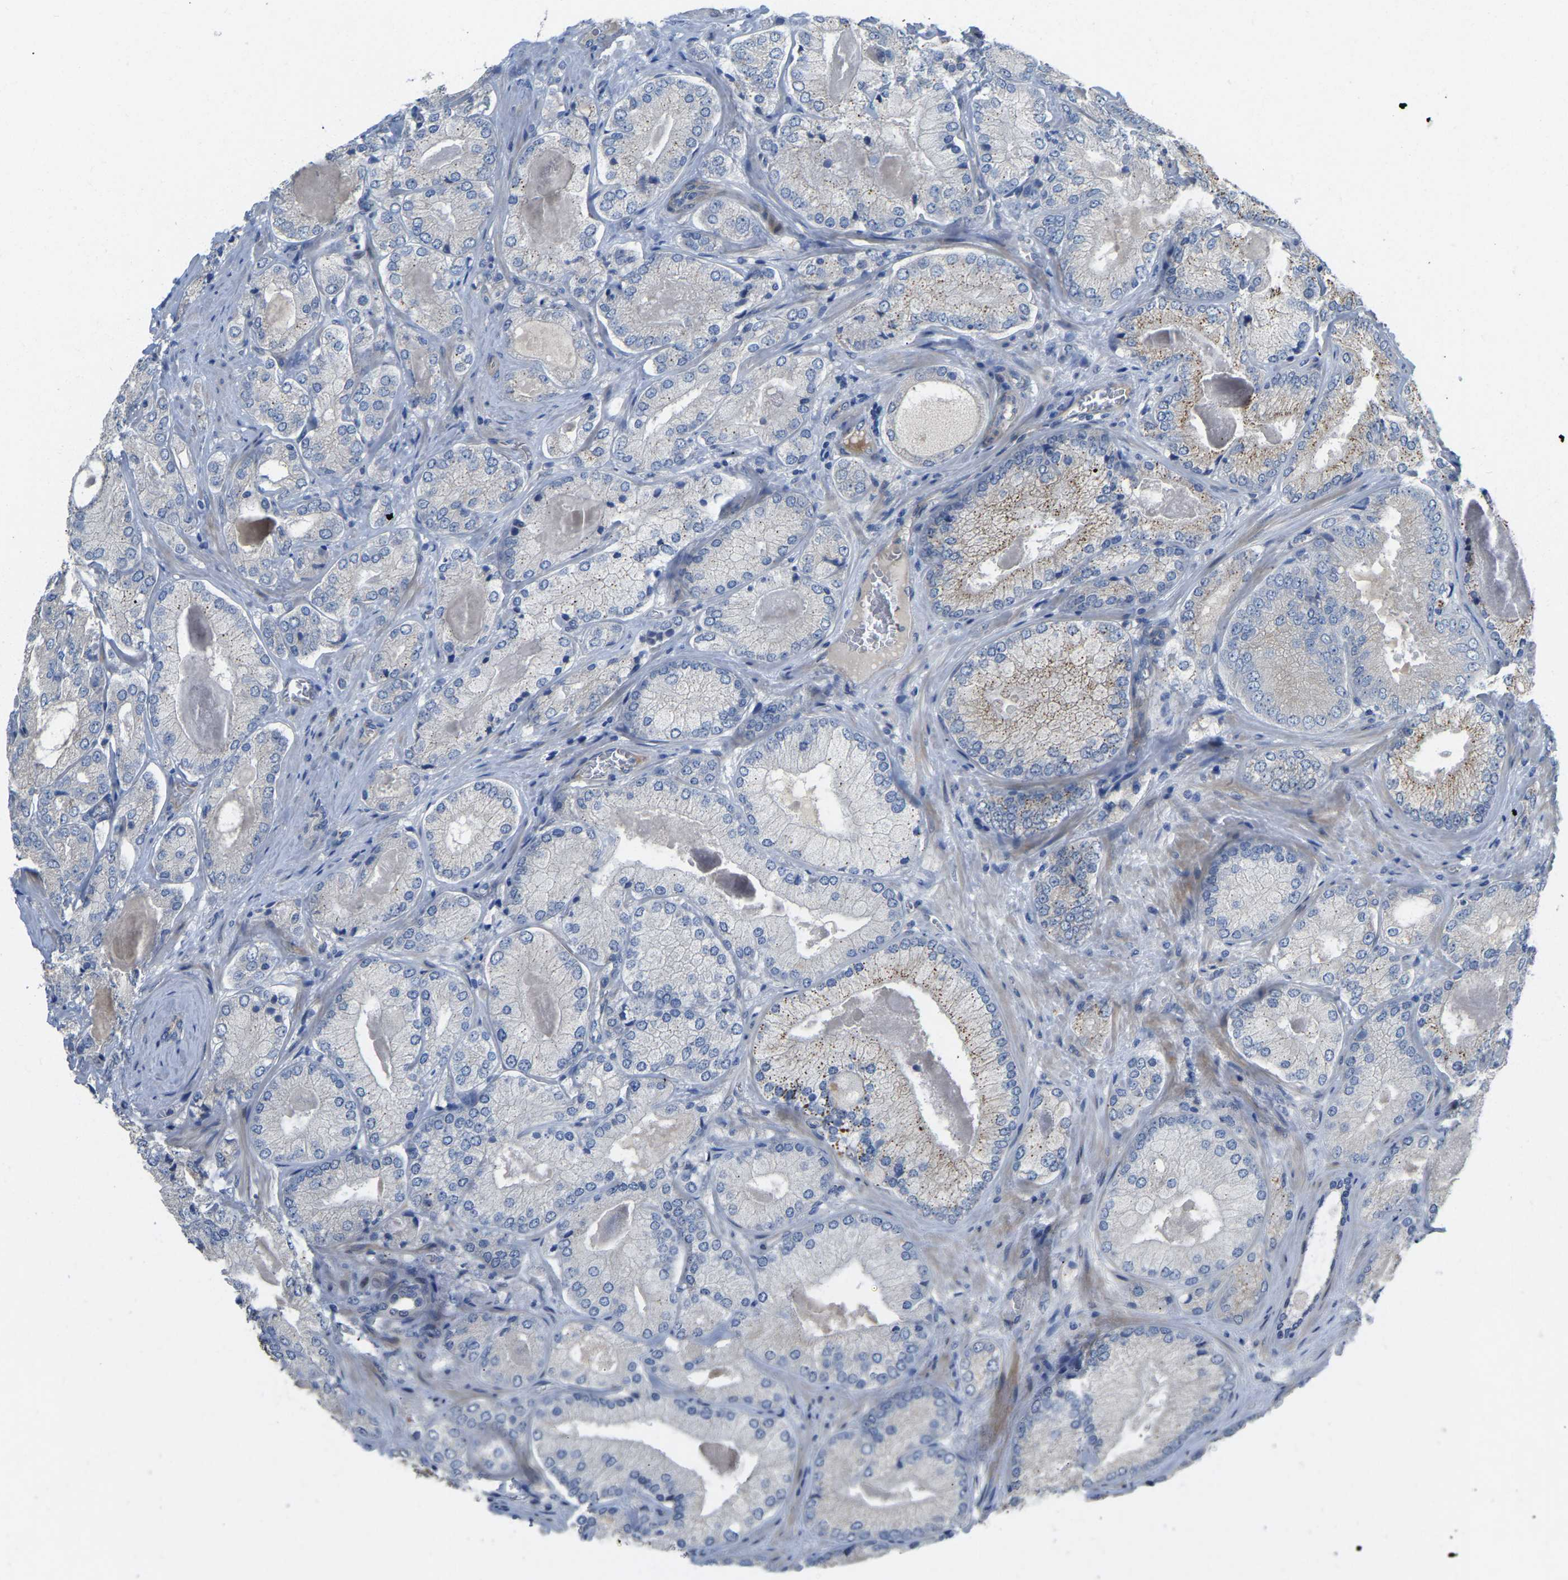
{"staining": {"intensity": "negative", "quantity": "none", "location": "none"}, "tissue": "prostate cancer", "cell_type": "Tumor cells", "image_type": "cancer", "snomed": [{"axis": "morphology", "description": "Adenocarcinoma, Low grade"}, {"axis": "topography", "description": "Prostate"}], "caption": "This histopathology image is of prostate adenocarcinoma (low-grade) stained with immunohistochemistry (IHC) to label a protein in brown with the nuclei are counter-stained blue. There is no staining in tumor cells. (DAB (3,3'-diaminobenzidine) immunohistochemistry with hematoxylin counter stain).", "gene": "HIGD2B", "patient": {"sex": "male", "age": 65}}